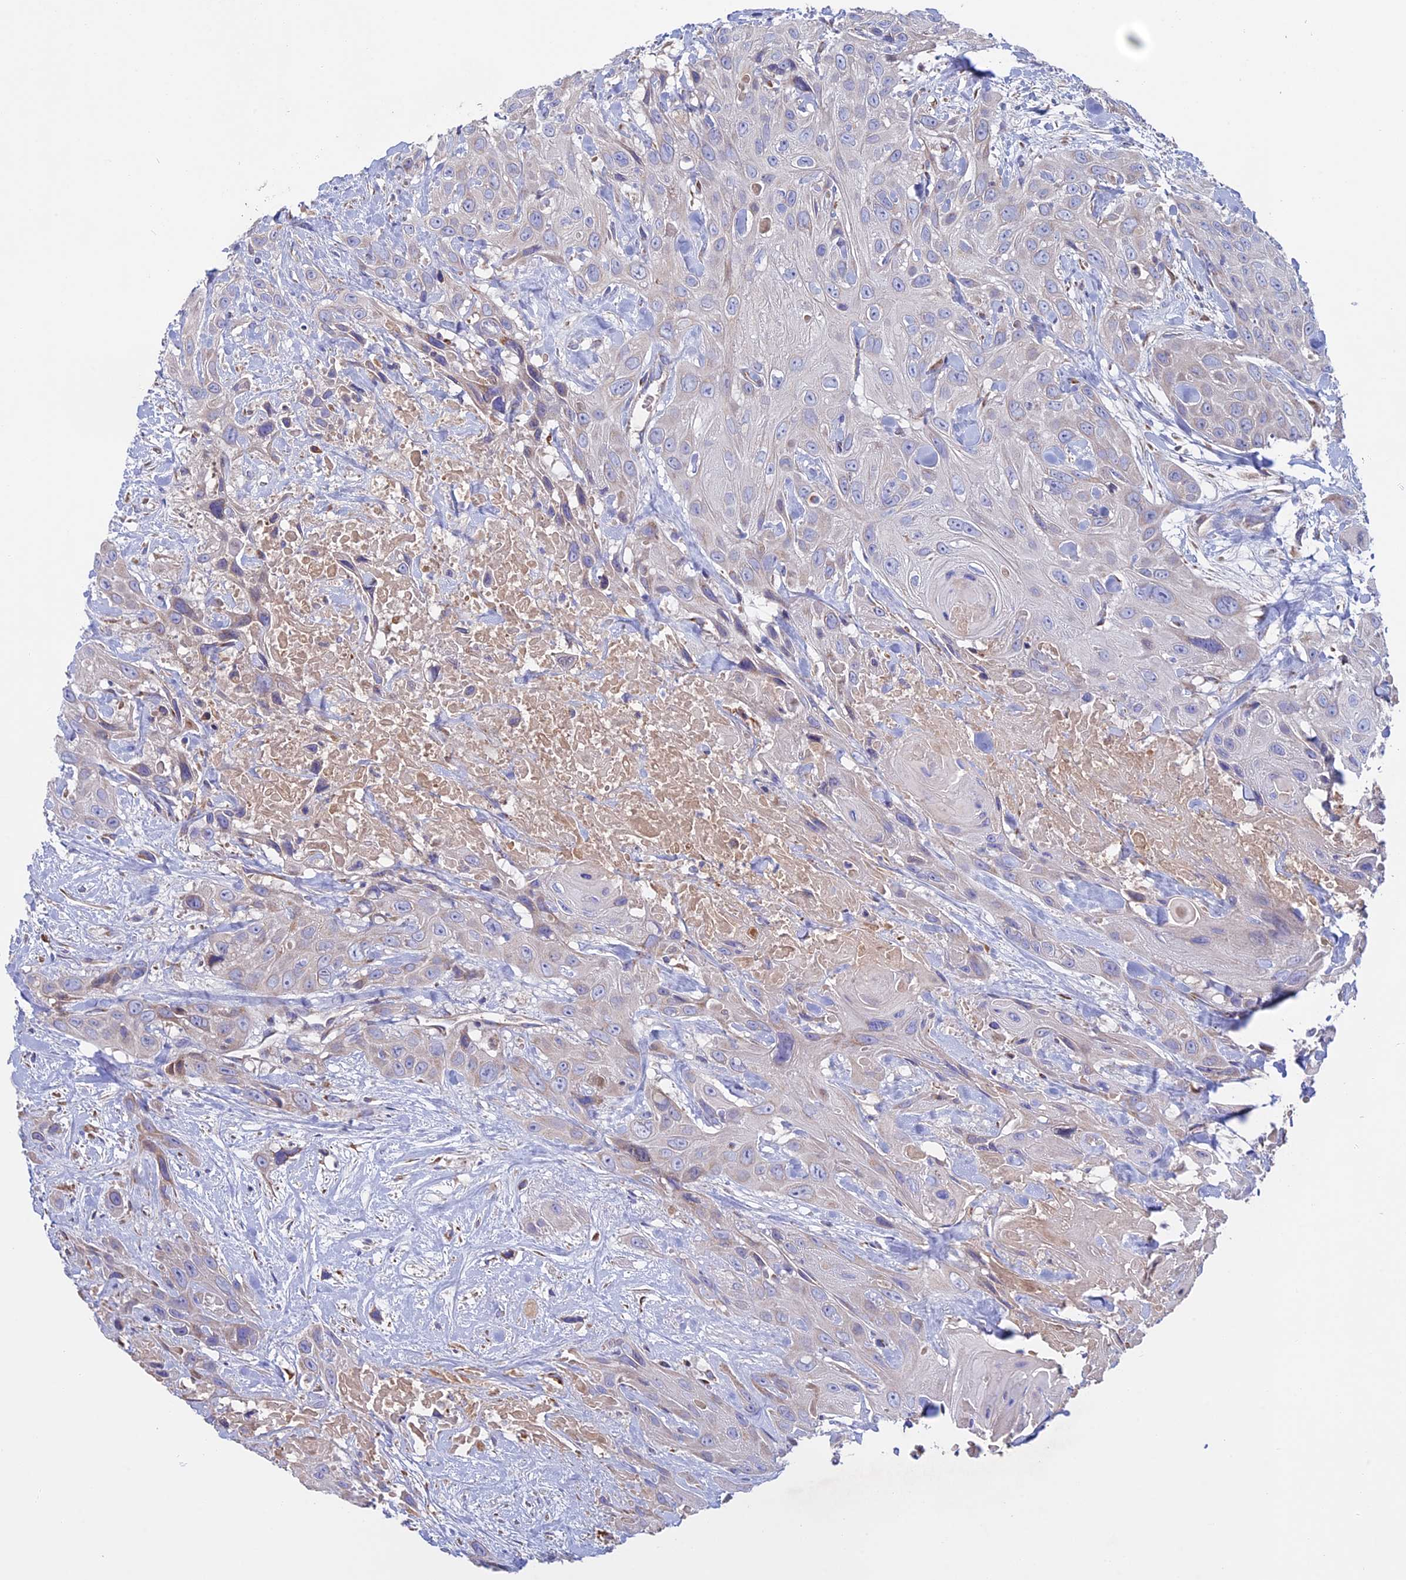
{"staining": {"intensity": "weak", "quantity": "<25%", "location": "cytoplasmic/membranous"}, "tissue": "head and neck cancer", "cell_type": "Tumor cells", "image_type": "cancer", "snomed": [{"axis": "morphology", "description": "Squamous cell carcinoma, NOS"}, {"axis": "topography", "description": "Head-Neck"}], "caption": "Immunohistochemistry image of human squamous cell carcinoma (head and neck) stained for a protein (brown), which shows no positivity in tumor cells.", "gene": "SLC15A5", "patient": {"sex": "male", "age": 81}}